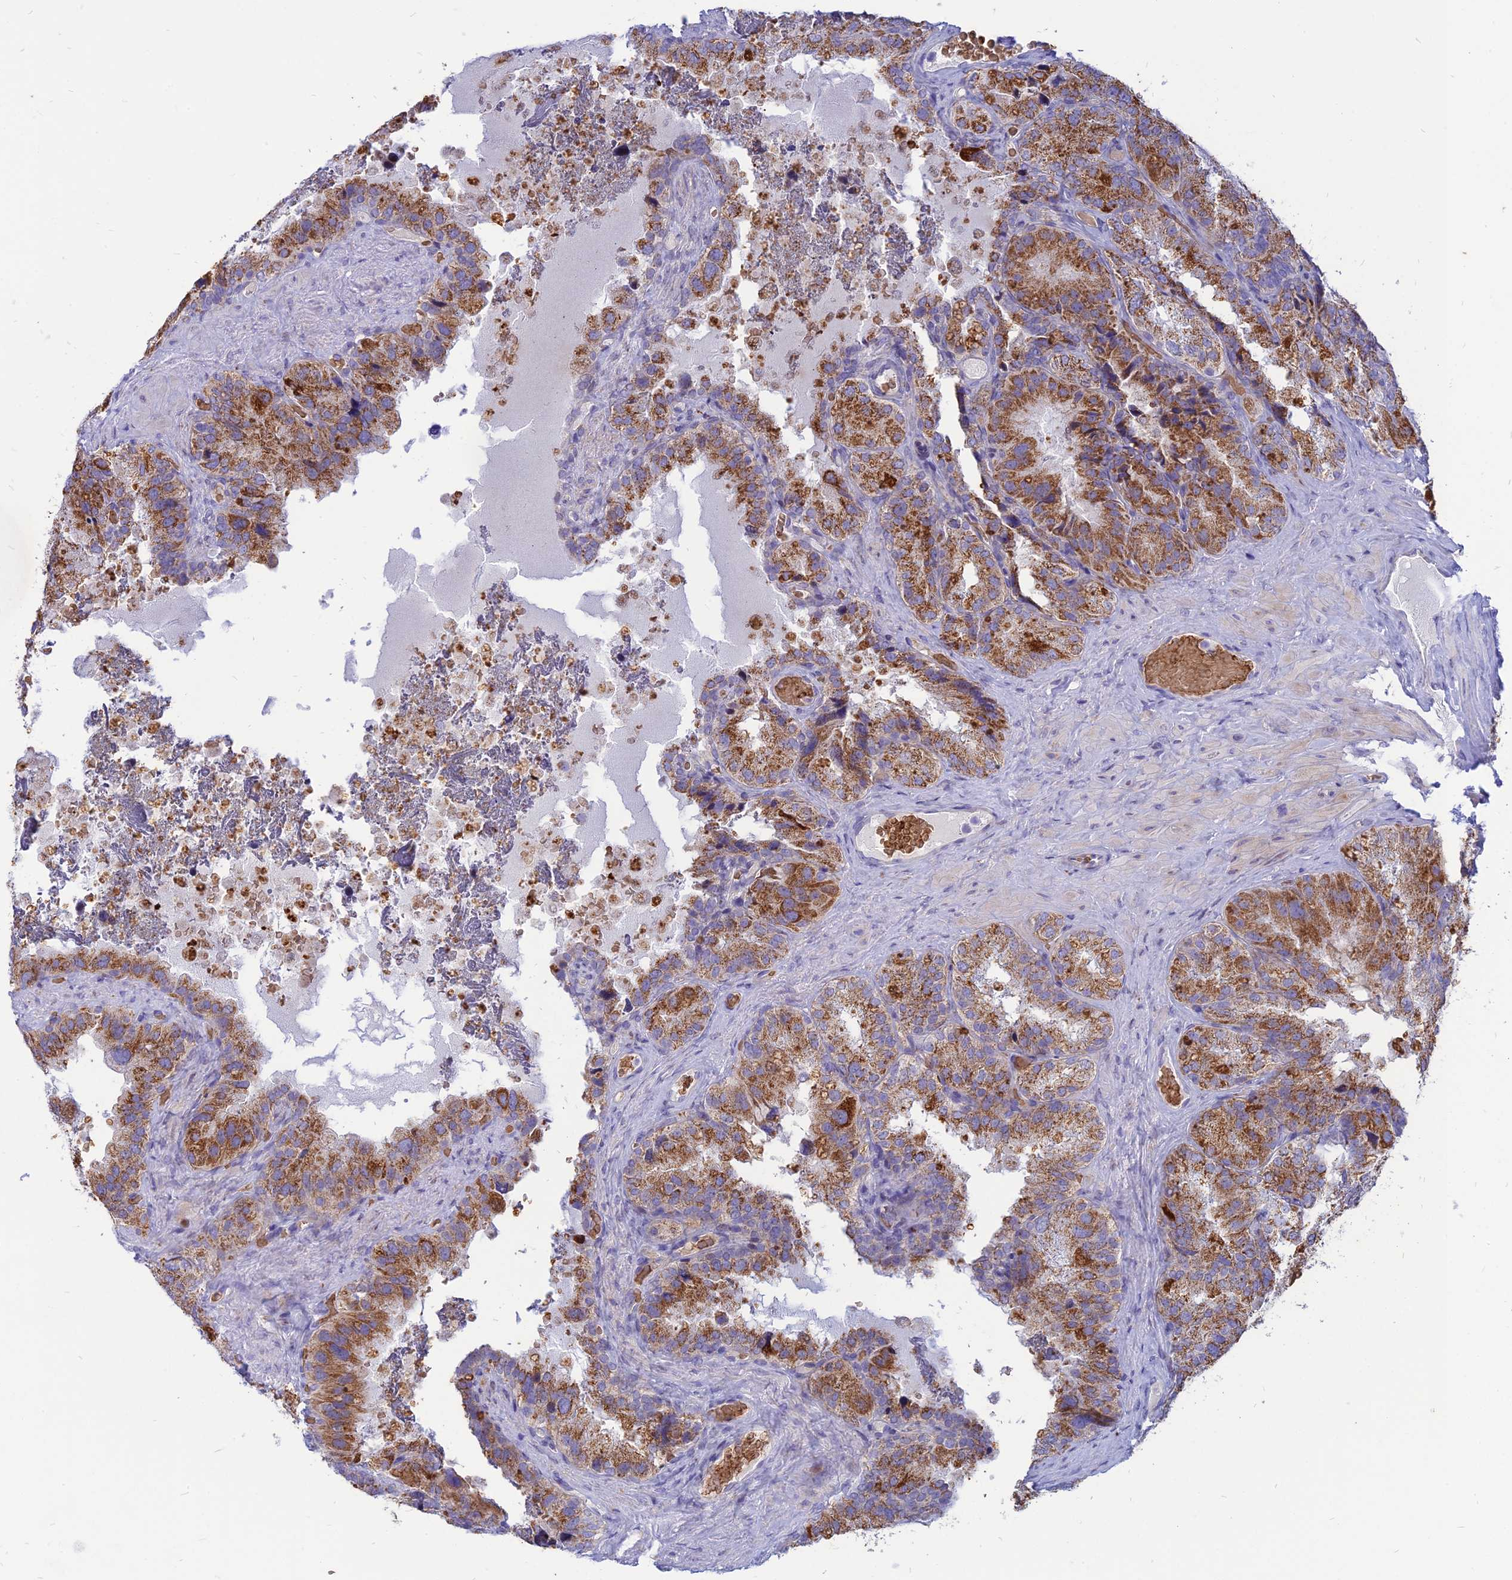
{"staining": {"intensity": "strong", "quantity": "25%-75%", "location": "cytoplasmic/membranous"}, "tissue": "seminal vesicle", "cell_type": "Glandular cells", "image_type": "normal", "snomed": [{"axis": "morphology", "description": "Normal tissue, NOS"}, {"axis": "topography", "description": "Seminal veicle"}], "caption": "Immunohistochemistry photomicrograph of benign seminal vesicle stained for a protein (brown), which demonstrates high levels of strong cytoplasmic/membranous staining in approximately 25%-75% of glandular cells.", "gene": "HHAT", "patient": {"sex": "male", "age": 58}}